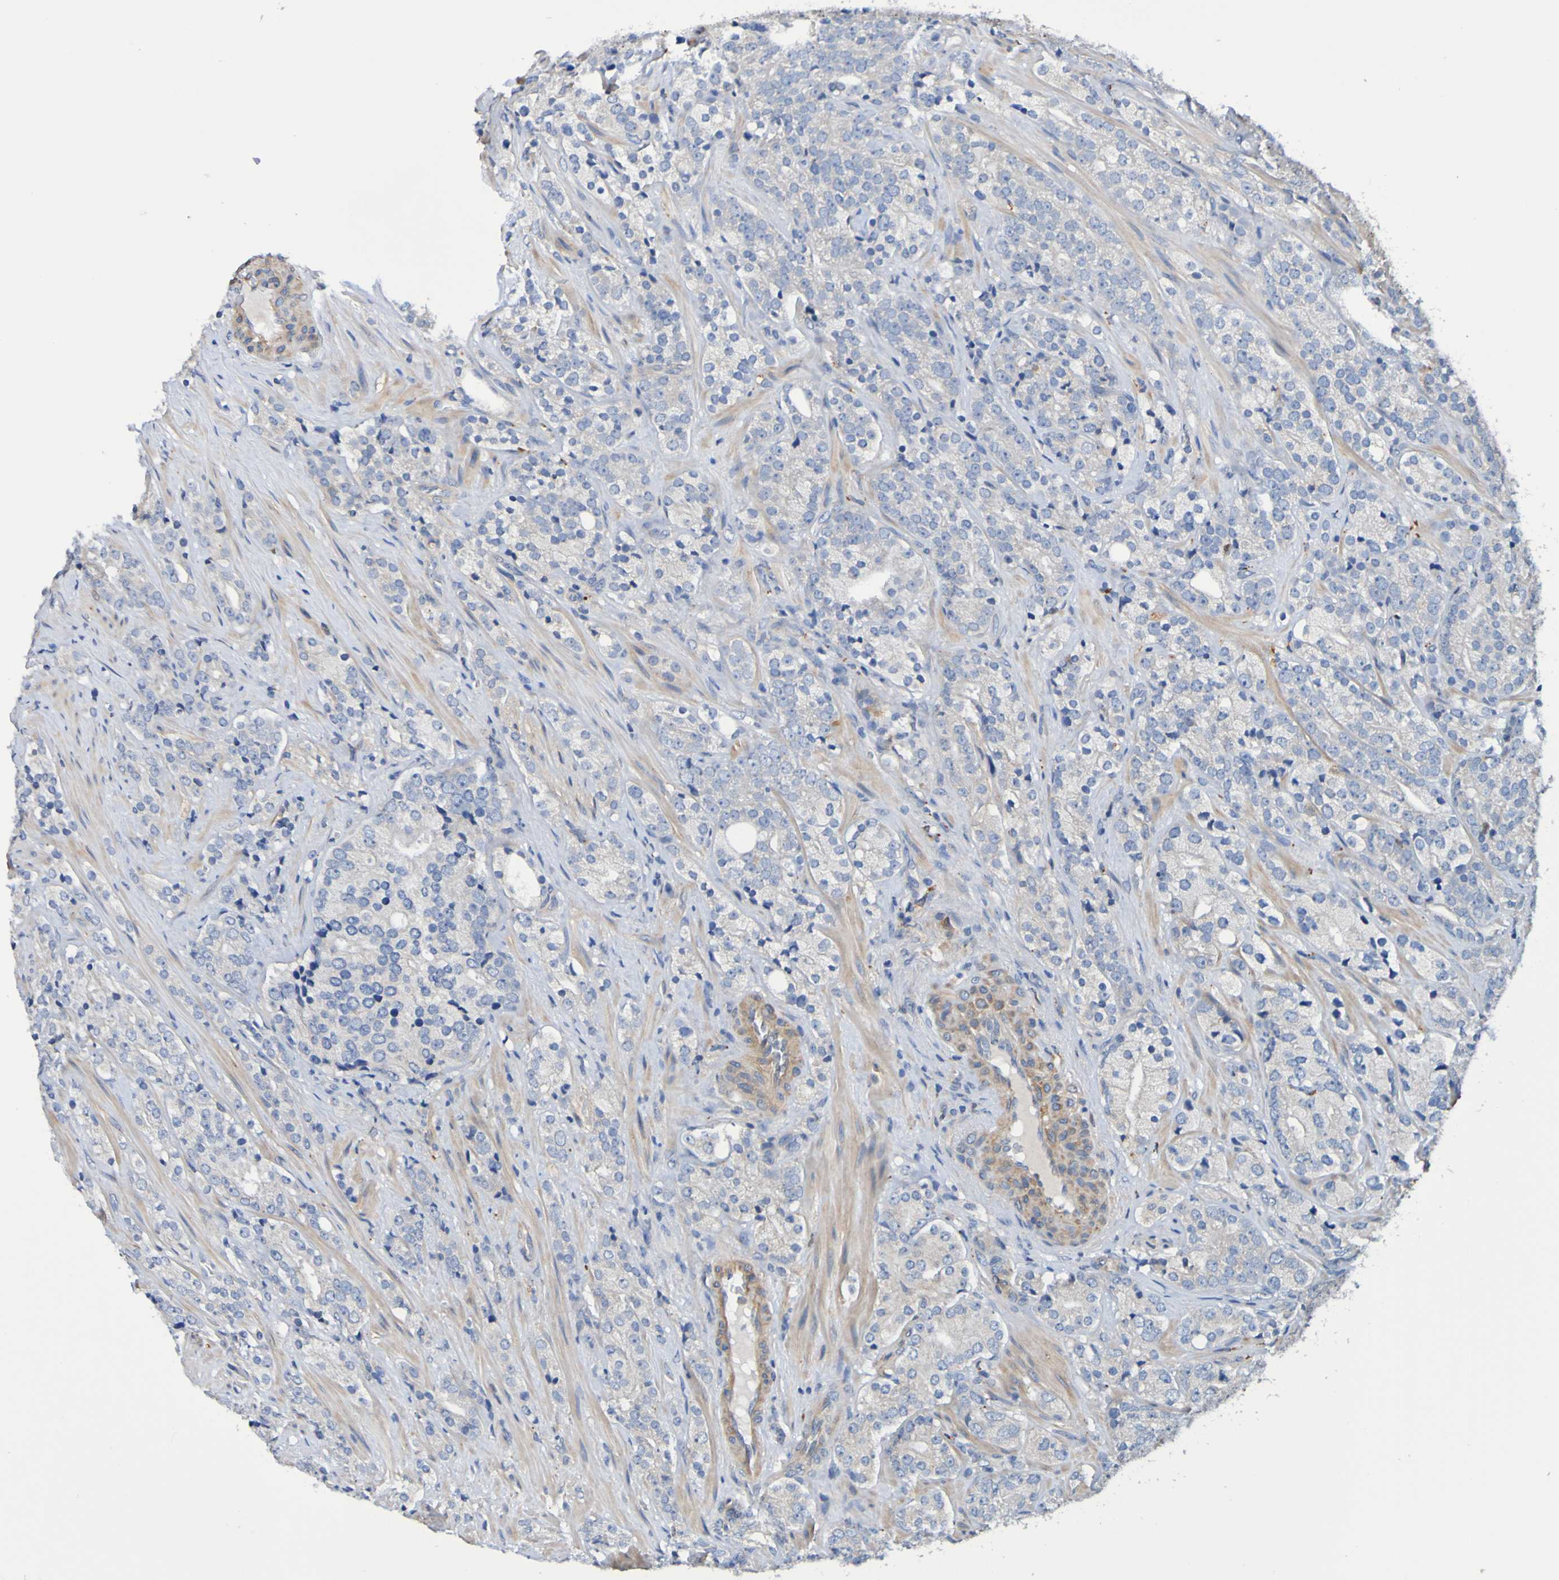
{"staining": {"intensity": "weak", "quantity": ">75%", "location": "cytoplasmic/membranous"}, "tissue": "prostate cancer", "cell_type": "Tumor cells", "image_type": "cancer", "snomed": [{"axis": "morphology", "description": "Adenocarcinoma, High grade"}, {"axis": "topography", "description": "Prostate"}], "caption": "Immunohistochemical staining of prostate cancer shows low levels of weak cytoplasmic/membranous positivity in approximately >75% of tumor cells.", "gene": "METAP2", "patient": {"sex": "male", "age": 71}}